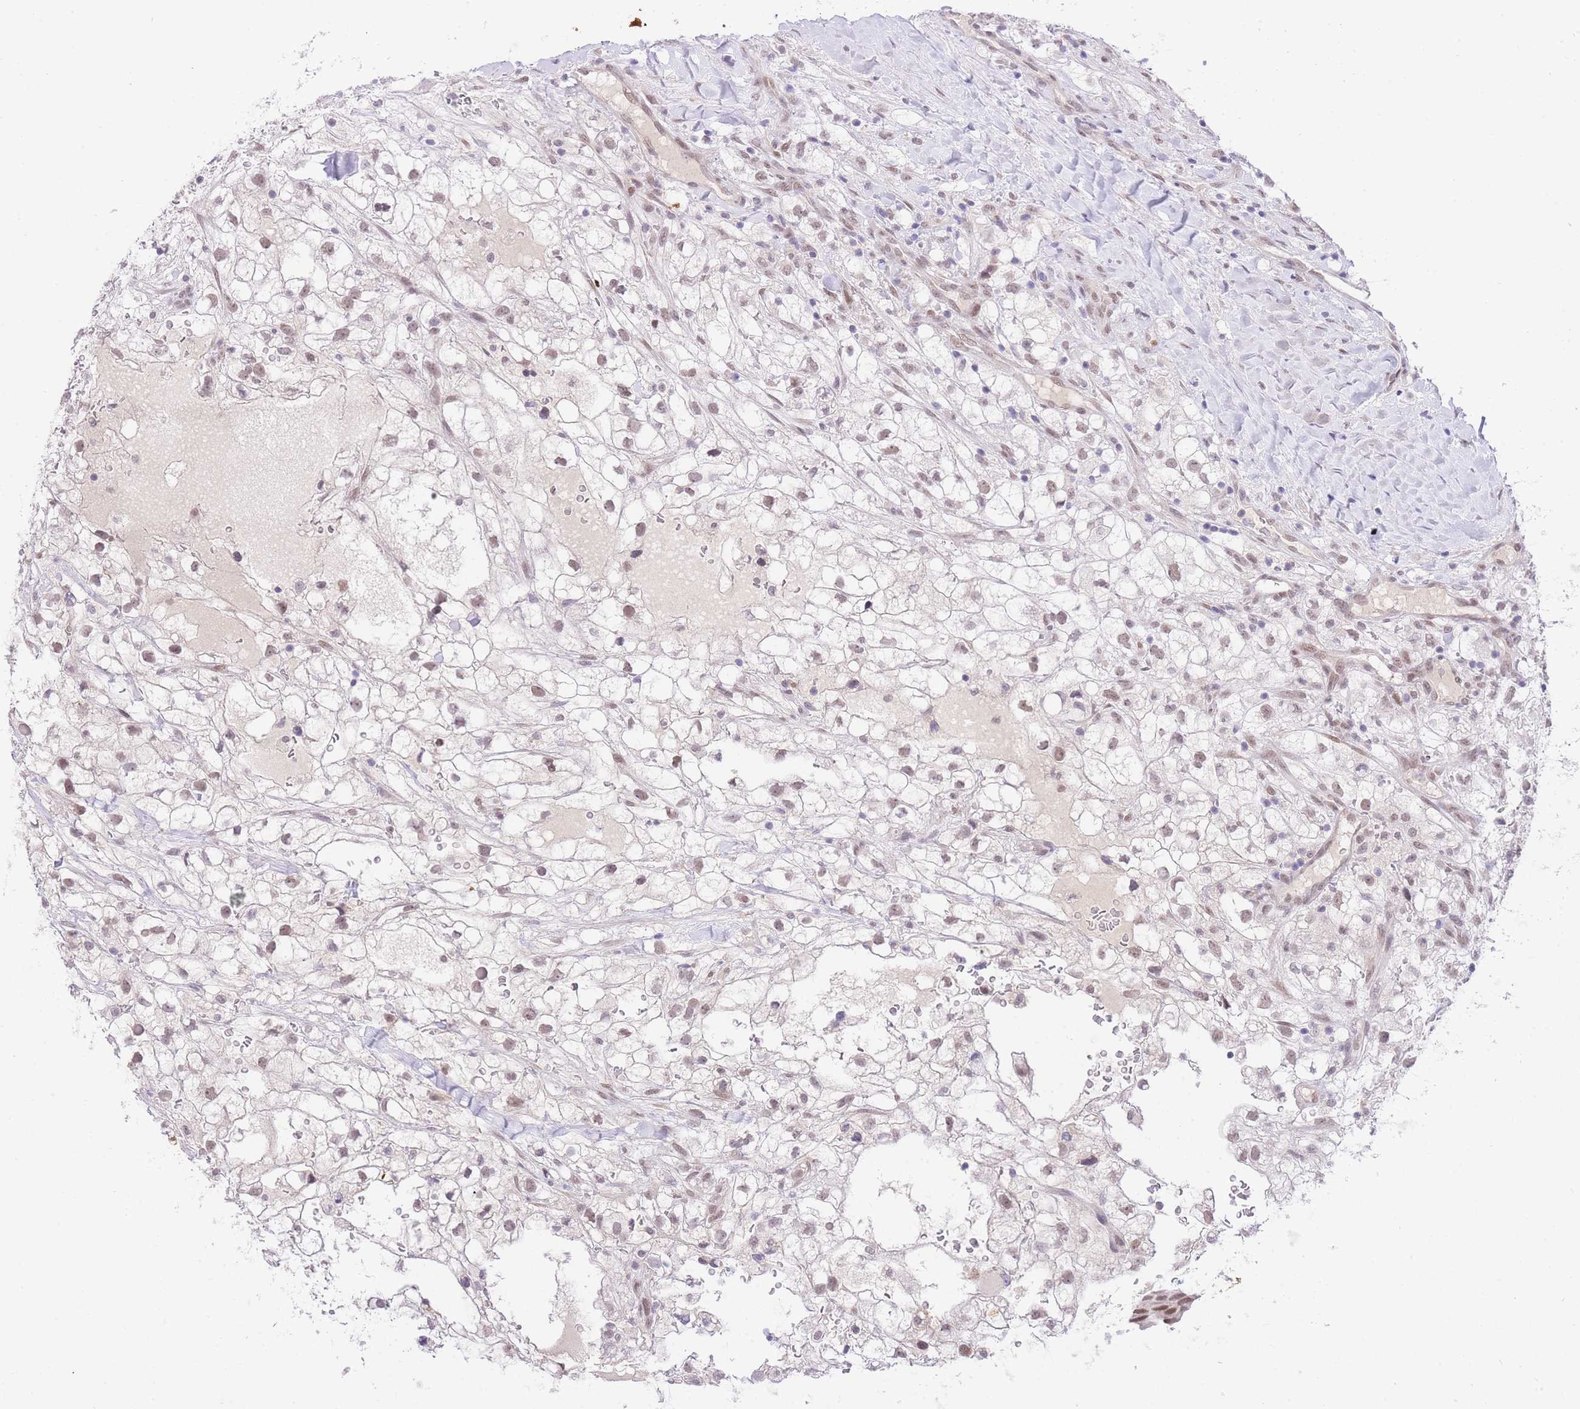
{"staining": {"intensity": "moderate", "quantity": ">75%", "location": "nuclear"}, "tissue": "renal cancer", "cell_type": "Tumor cells", "image_type": "cancer", "snomed": [{"axis": "morphology", "description": "Adenocarcinoma, NOS"}, {"axis": "topography", "description": "Kidney"}], "caption": "Tumor cells reveal moderate nuclear positivity in approximately >75% of cells in renal cancer. (brown staining indicates protein expression, while blue staining denotes nuclei).", "gene": "UBXN7", "patient": {"sex": "male", "age": 59}}